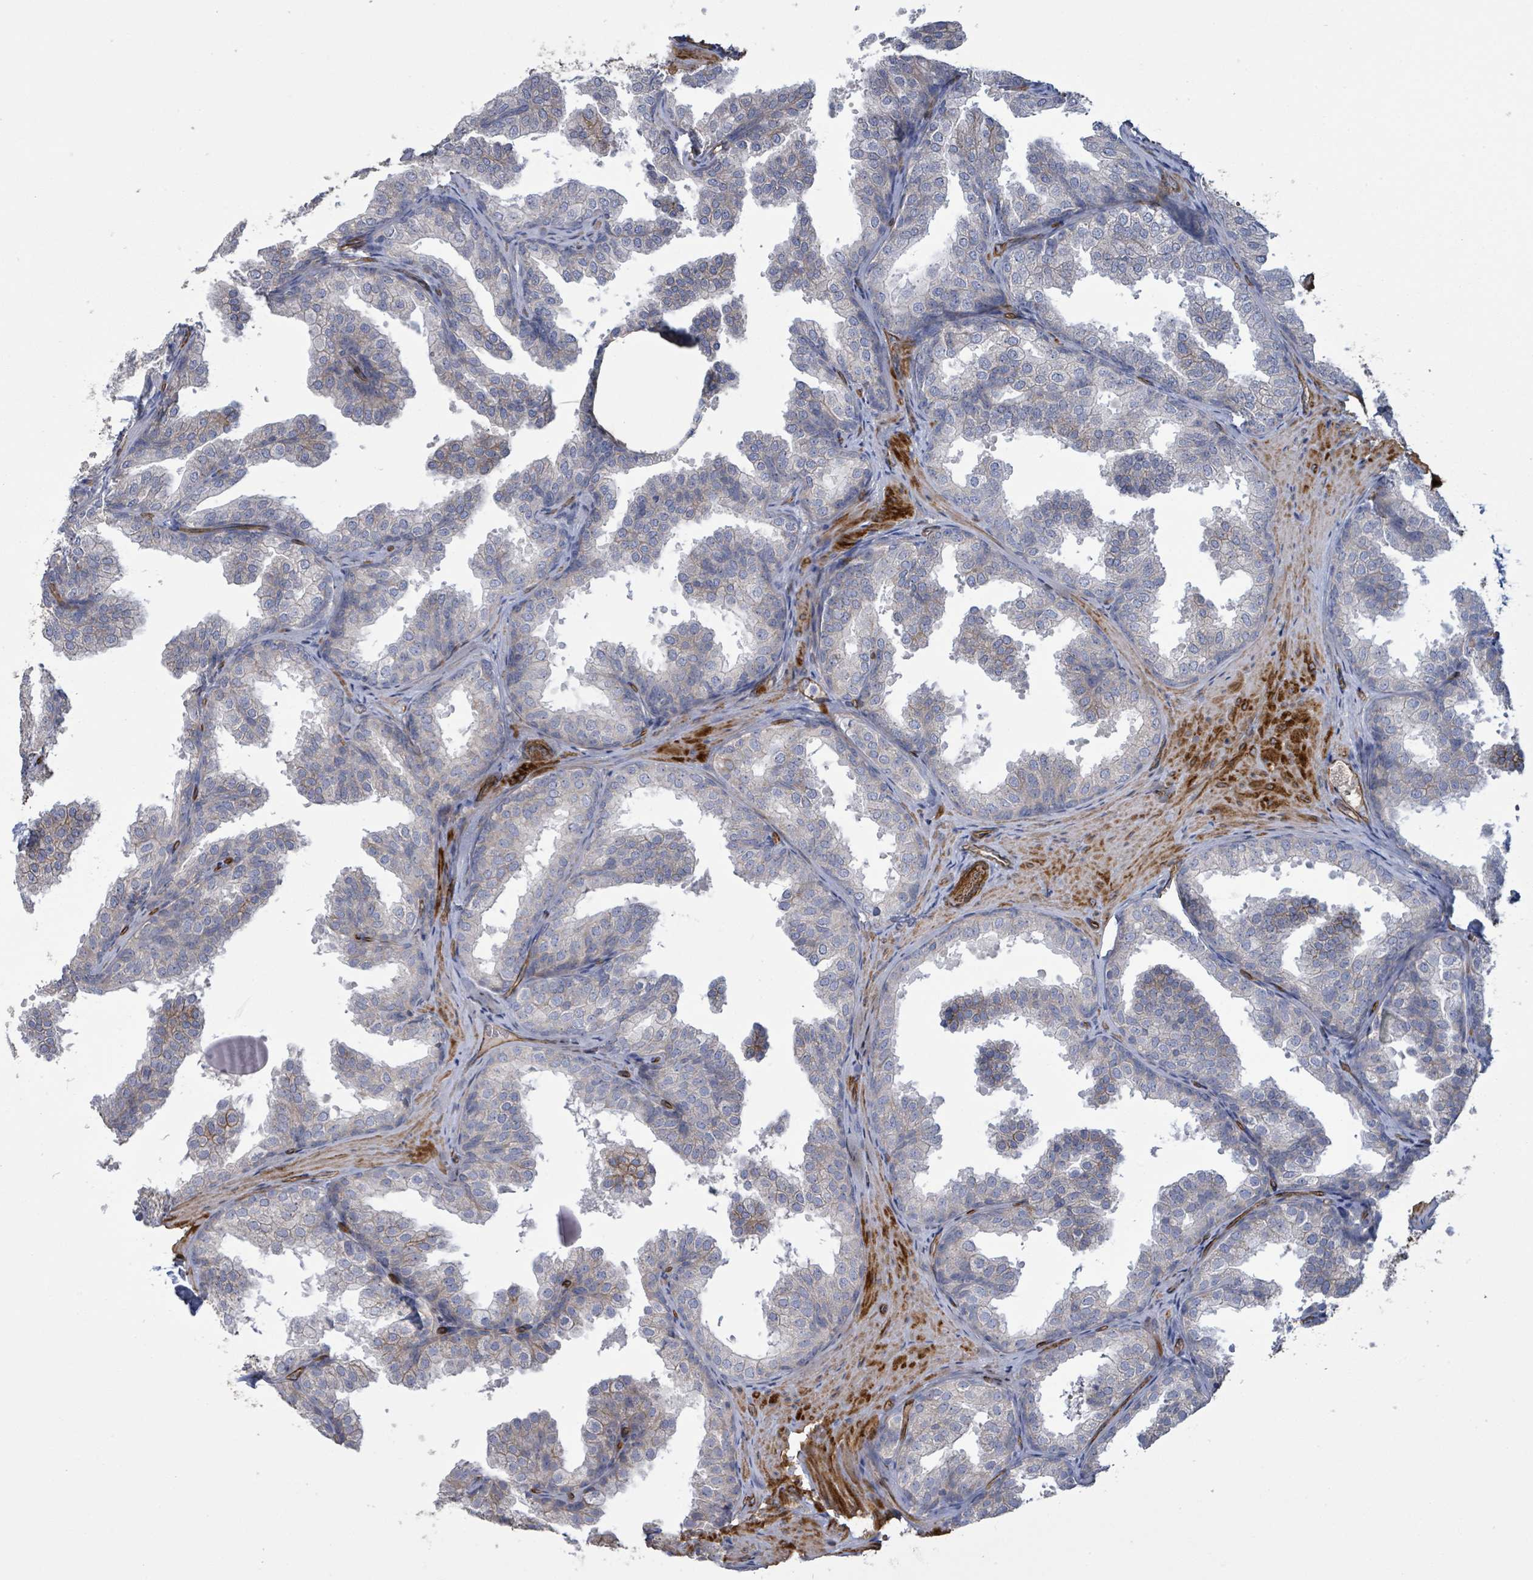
{"staining": {"intensity": "weak", "quantity": "<25%", "location": "cytoplasmic/membranous"}, "tissue": "prostate", "cell_type": "Glandular cells", "image_type": "normal", "snomed": [{"axis": "morphology", "description": "Normal tissue, NOS"}, {"axis": "topography", "description": "Prostate"}], "caption": "Image shows no significant protein expression in glandular cells of normal prostate.", "gene": "KANK3", "patient": {"sex": "male", "age": 37}}